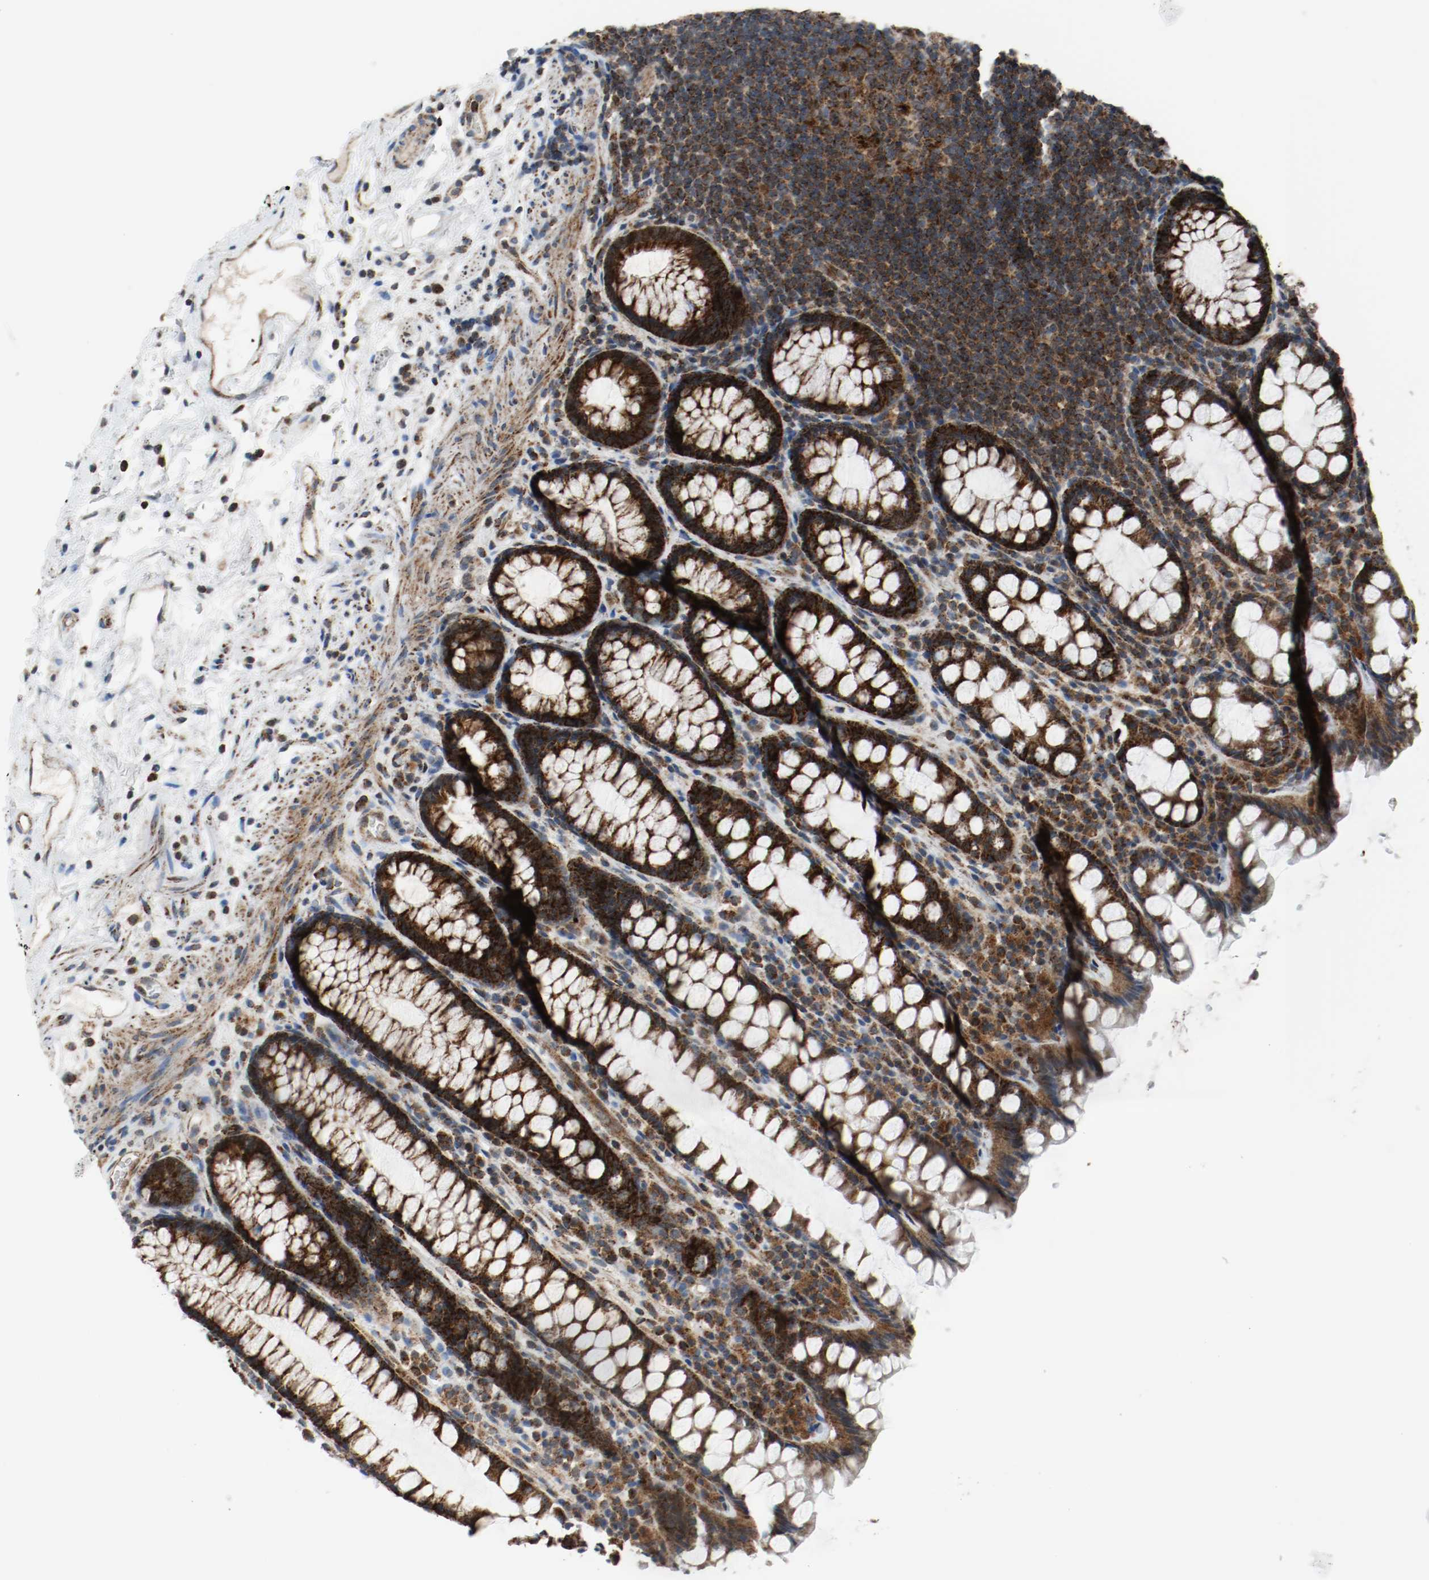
{"staining": {"intensity": "strong", "quantity": ">75%", "location": "cytoplasmic/membranous"}, "tissue": "rectum", "cell_type": "Glandular cells", "image_type": "normal", "snomed": [{"axis": "morphology", "description": "Normal tissue, NOS"}, {"axis": "topography", "description": "Rectum"}], "caption": "DAB (3,3'-diaminobenzidine) immunohistochemical staining of normal human rectum exhibits strong cytoplasmic/membranous protein expression in about >75% of glandular cells.", "gene": "TXNRD1", "patient": {"sex": "male", "age": 92}}